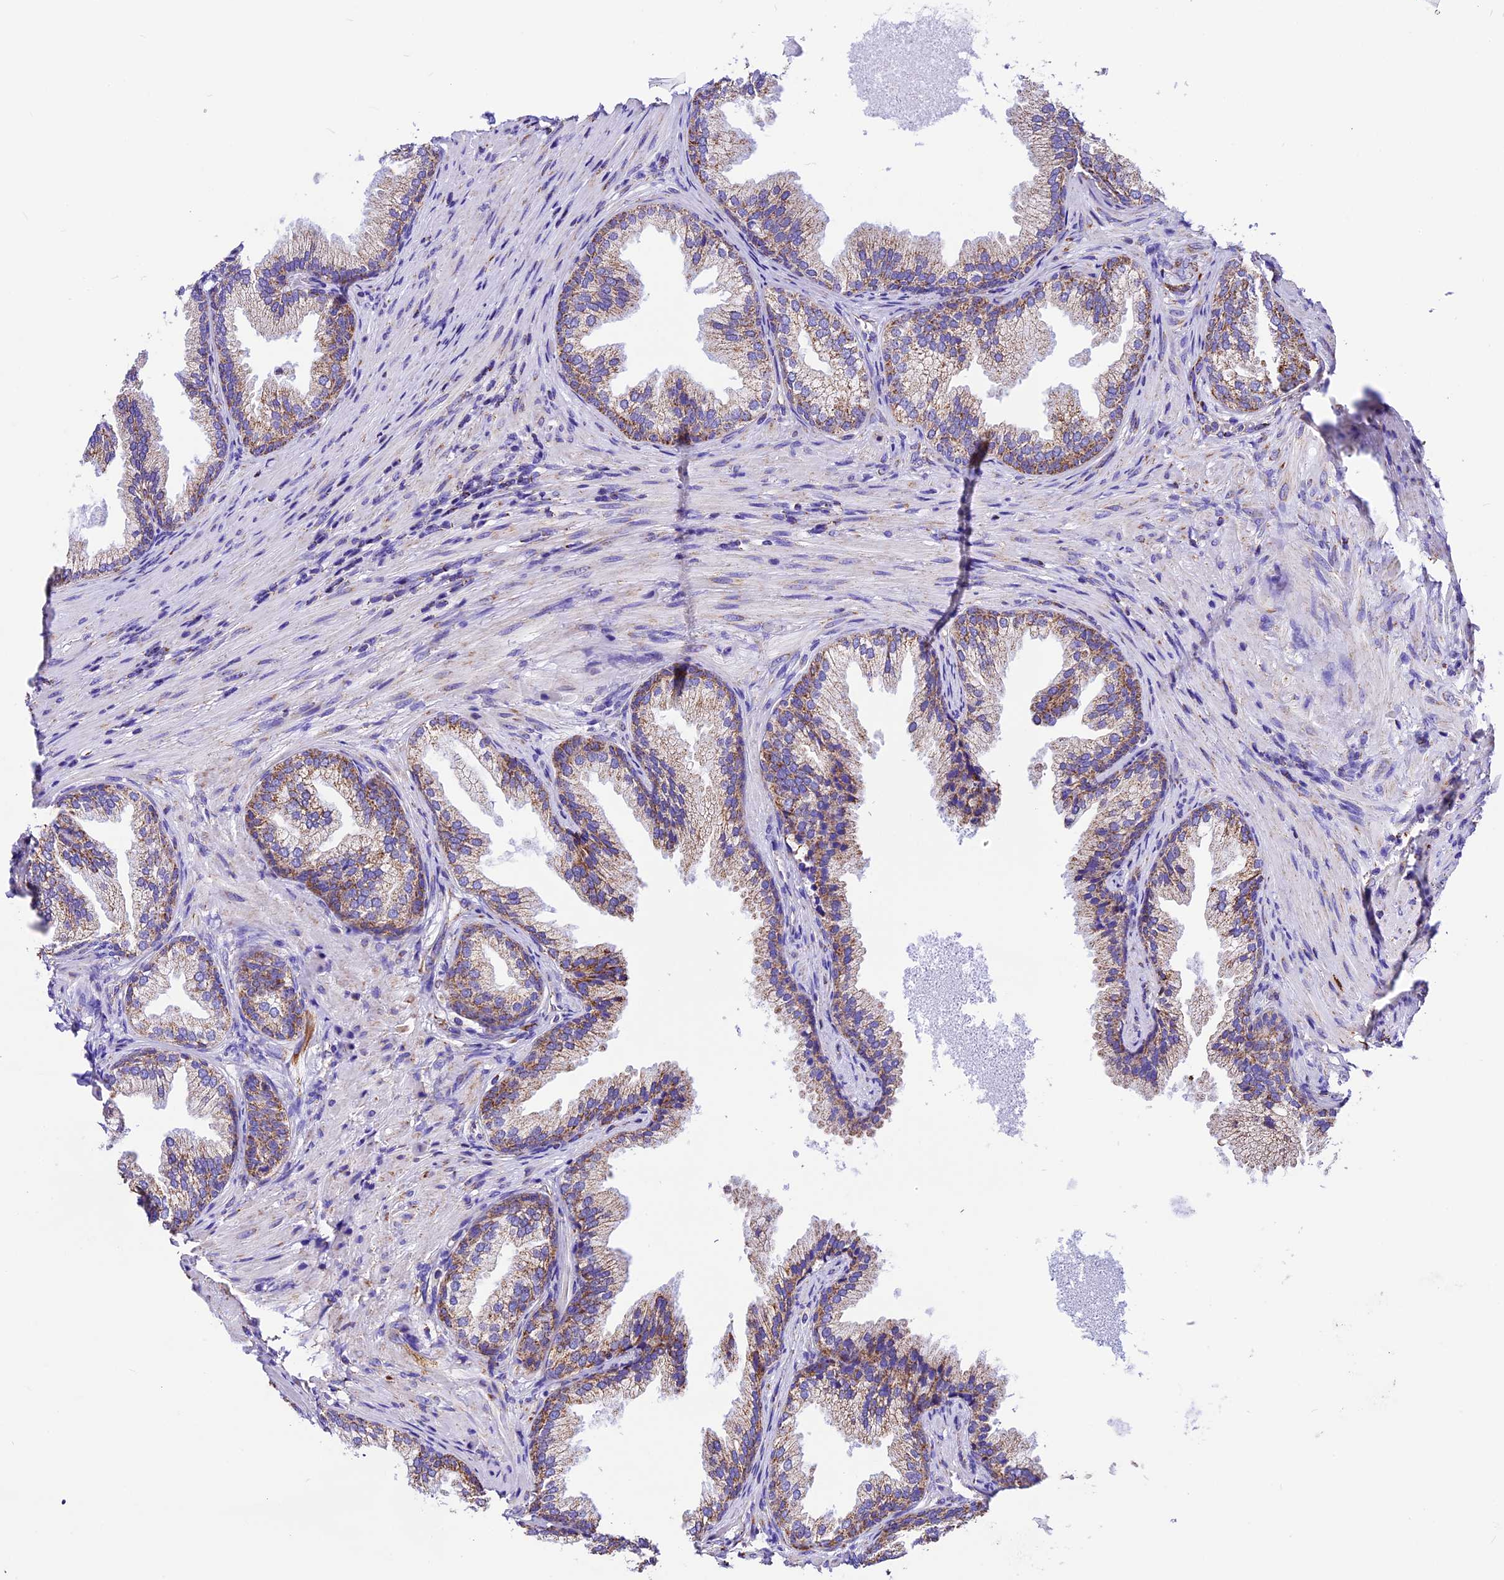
{"staining": {"intensity": "moderate", "quantity": ">75%", "location": "cytoplasmic/membranous"}, "tissue": "prostate", "cell_type": "Glandular cells", "image_type": "normal", "snomed": [{"axis": "morphology", "description": "Normal tissue, NOS"}, {"axis": "topography", "description": "Prostate"}], "caption": "Immunohistochemistry image of unremarkable prostate: human prostate stained using IHC displays medium levels of moderate protein expression localized specifically in the cytoplasmic/membranous of glandular cells, appearing as a cytoplasmic/membranous brown color.", "gene": "DCAF5", "patient": {"sex": "male", "age": 76}}